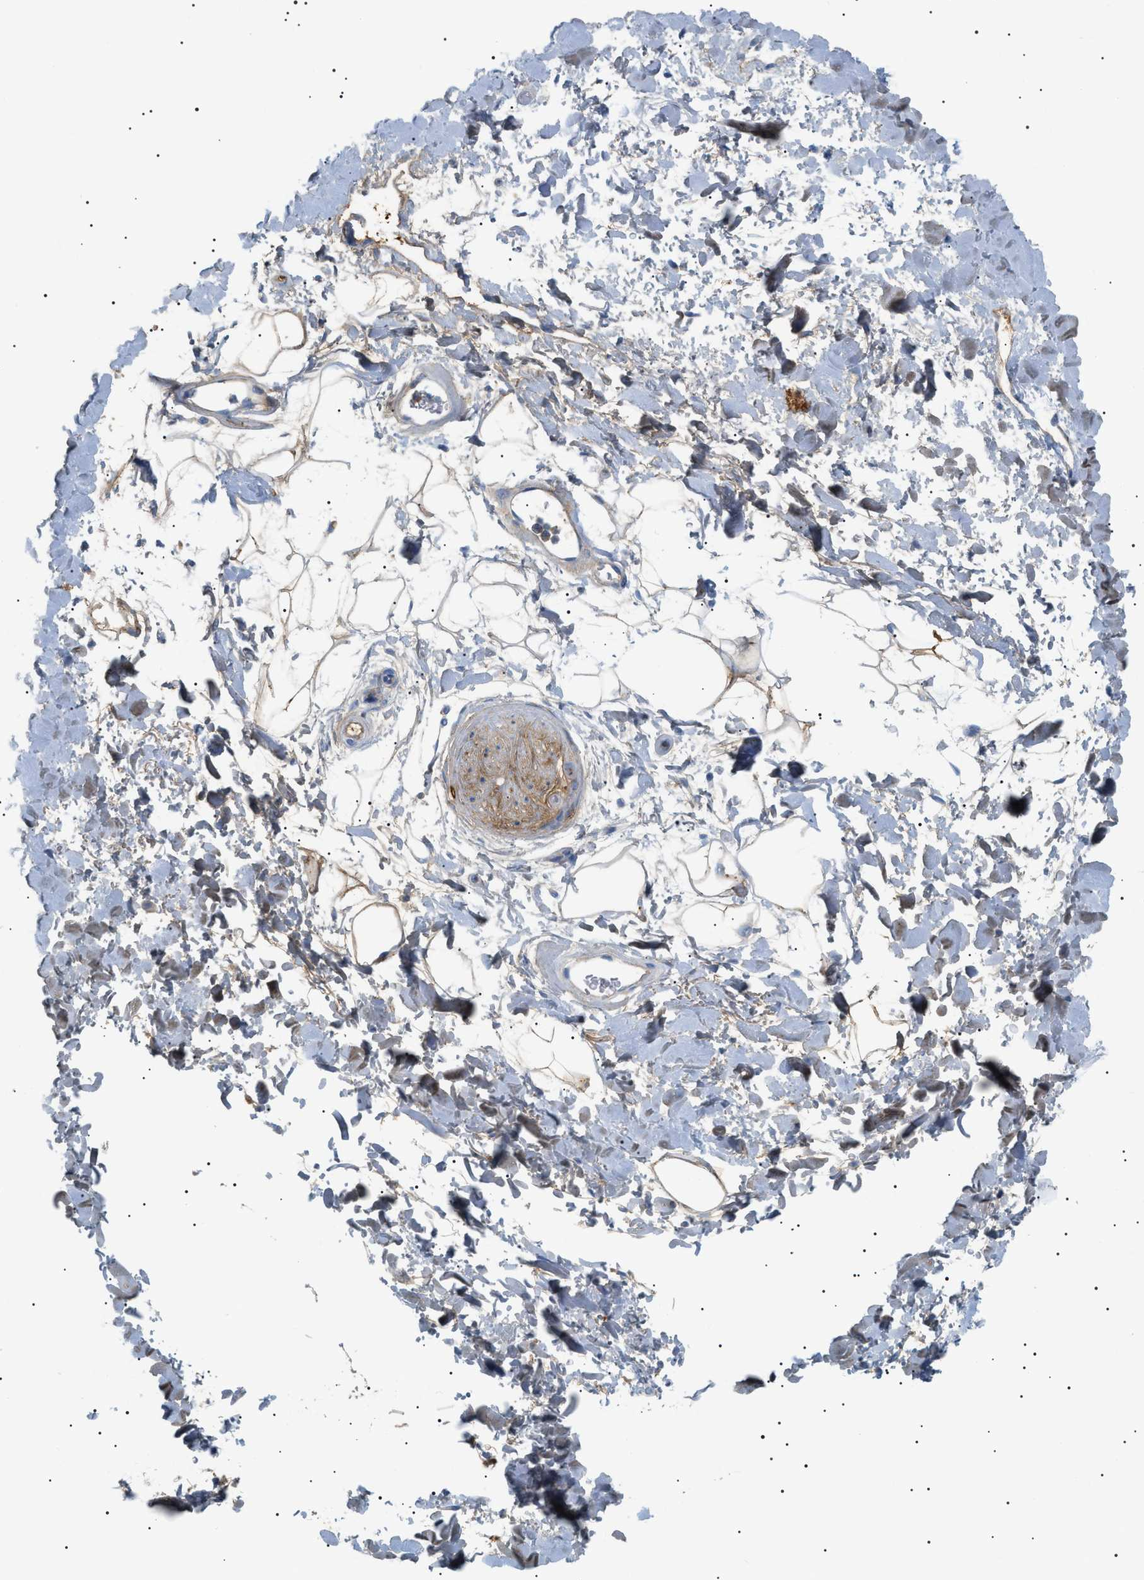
{"staining": {"intensity": "moderate", "quantity": ">75%", "location": "cytoplasmic/membranous"}, "tissue": "adipose tissue", "cell_type": "Adipocytes", "image_type": "normal", "snomed": [{"axis": "morphology", "description": "Normal tissue, NOS"}, {"axis": "topography", "description": "Soft tissue"}], "caption": "Immunohistochemical staining of unremarkable human adipose tissue displays moderate cytoplasmic/membranous protein positivity in about >75% of adipocytes.", "gene": "LPA", "patient": {"sex": "male", "age": 72}}